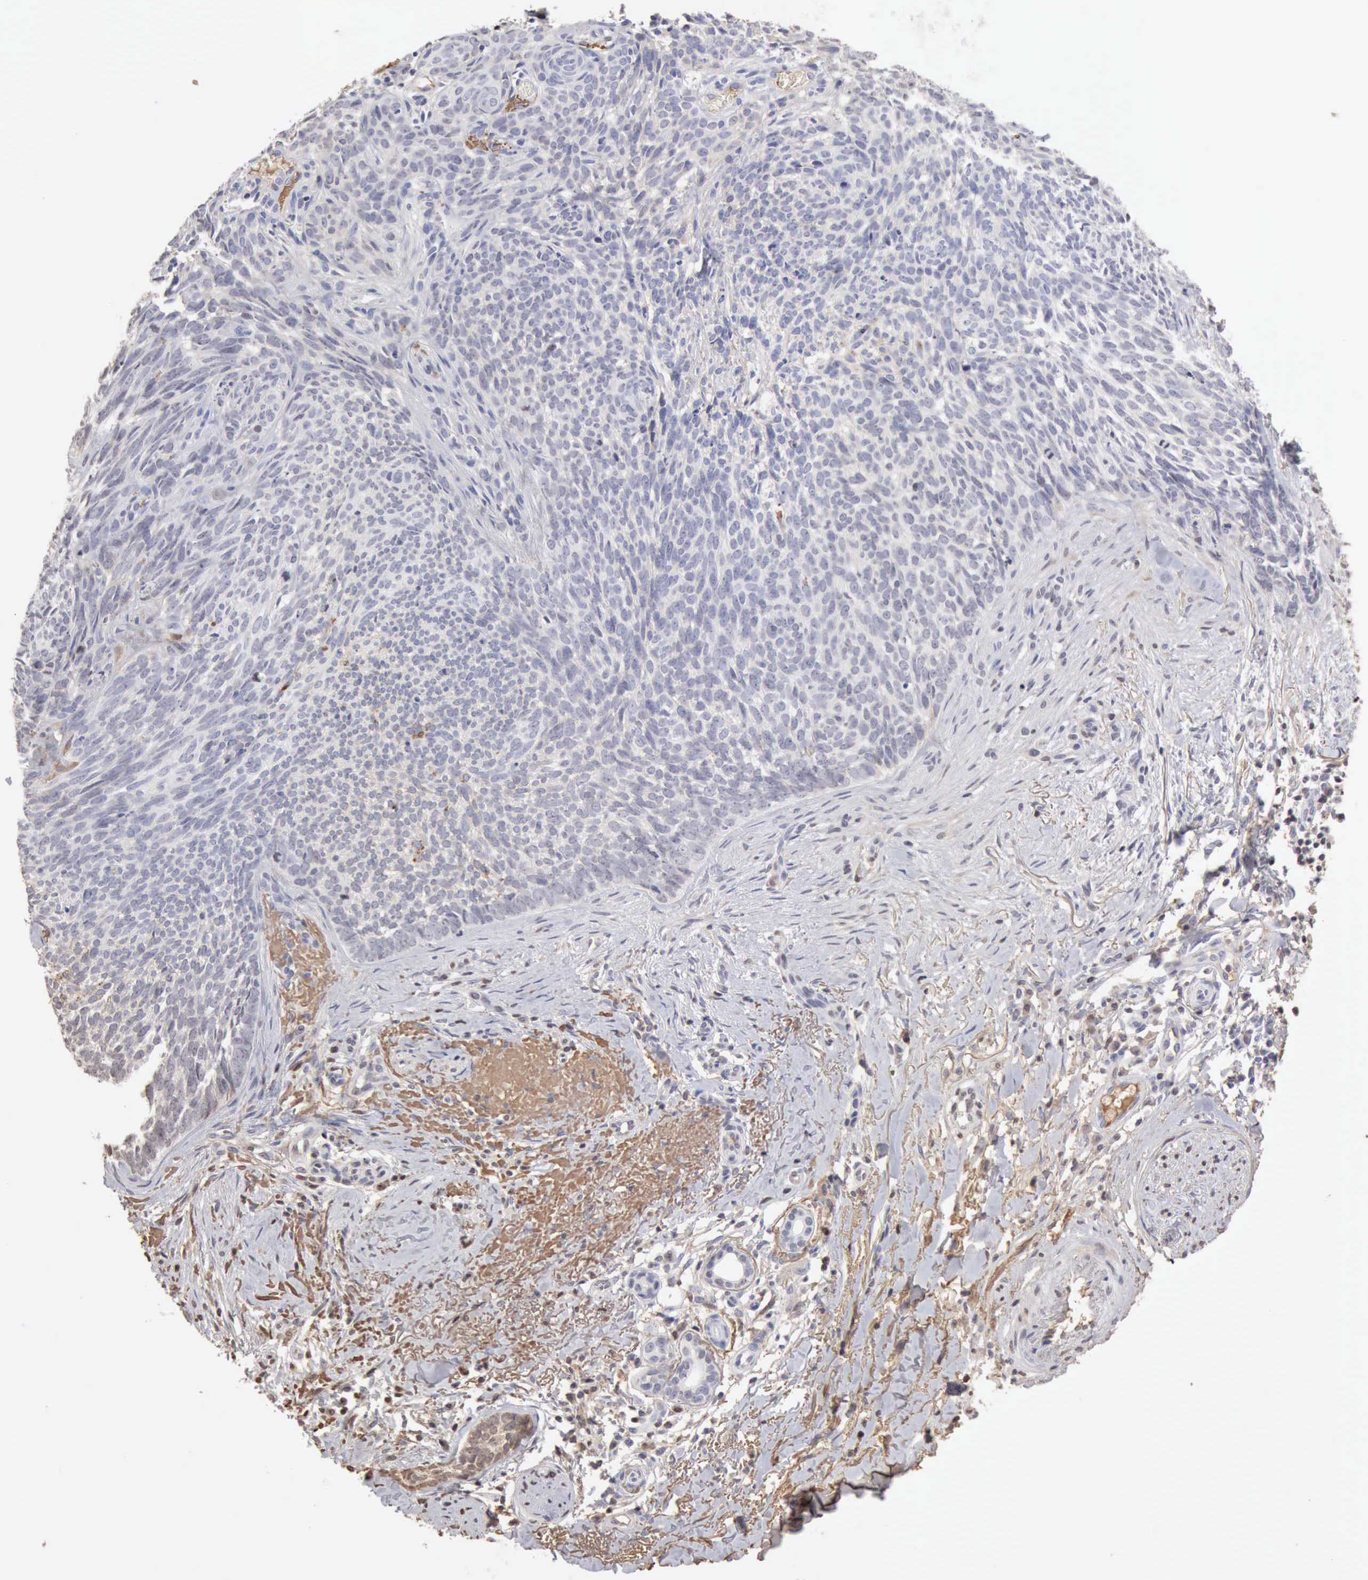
{"staining": {"intensity": "negative", "quantity": "none", "location": "none"}, "tissue": "skin cancer", "cell_type": "Tumor cells", "image_type": "cancer", "snomed": [{"axis": "morphology", "description": "Basal cell carcinoma"}, {"axis": "topography", "description": "Skin"}], "caption": "Image shows no protein expression in tumor cells of skin cancer tissue.", "gene": "SERPINA1", "patient": {"sex": "female", "age": 81}}